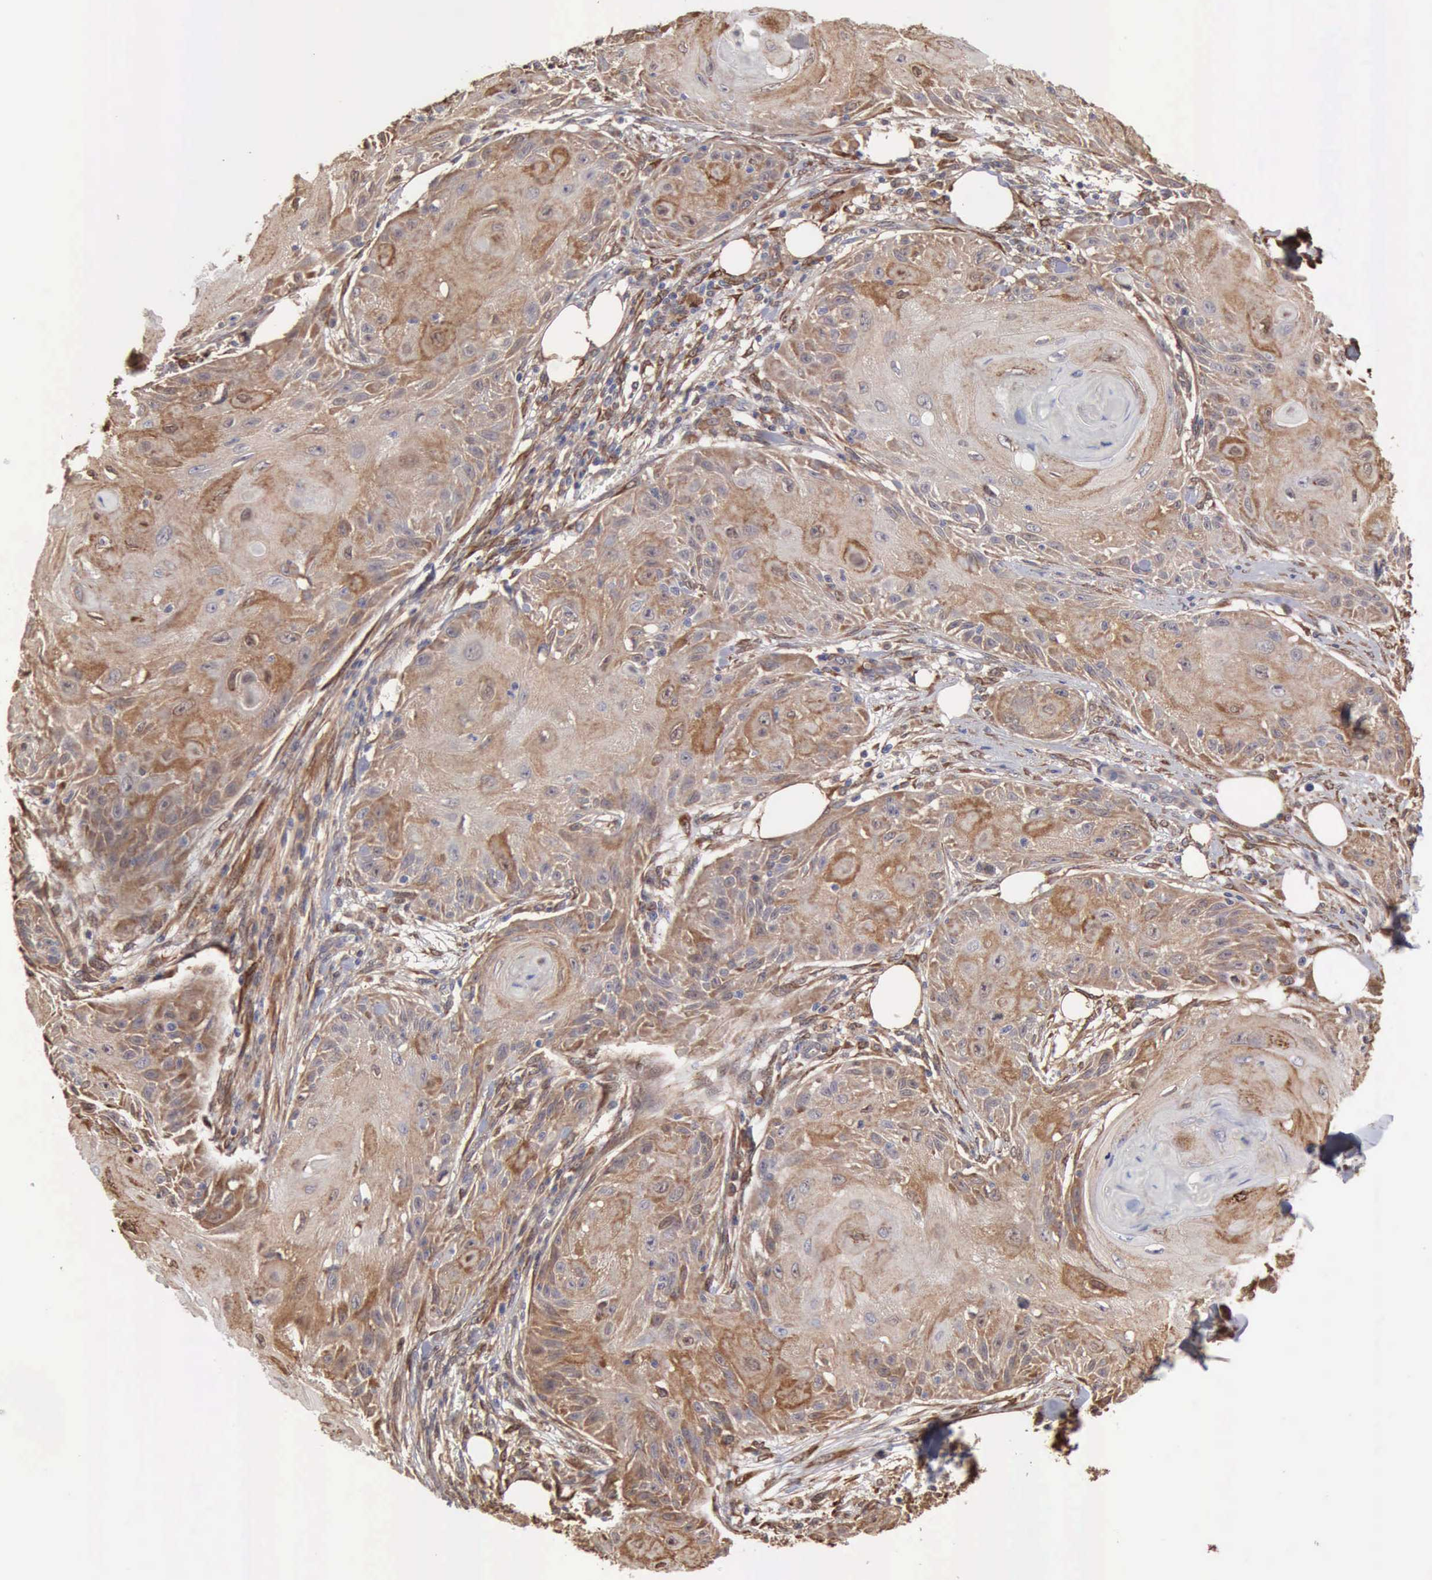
{"staining": {"intensity": "moderate", "quantity": "25%-75%", "location": "cytoplasmic/membranous"}, "tissue": "skin cancer", "cell_type": "Tumor cells", "image_type": "cancer", "snomed": [{"axis": "morphology", "description": "Squamous cell carcinoma, NOS"}, {"axis": "topography", "description": "Skin"}], "caption": "IHC (DAB (3,3'-diaminobenzidine)) staining of human skin squamous cell carcinoma displays moderate cytoplasmic/membranous protein positivity in about 25%-75% of tumor cells. The protein is stained brown, and the nuclei are stained in blue (DAB IHC with brightfield microscopy, high magnification).", "gene": "APOL2", "patient": {"sex": "female", "age": 88}}